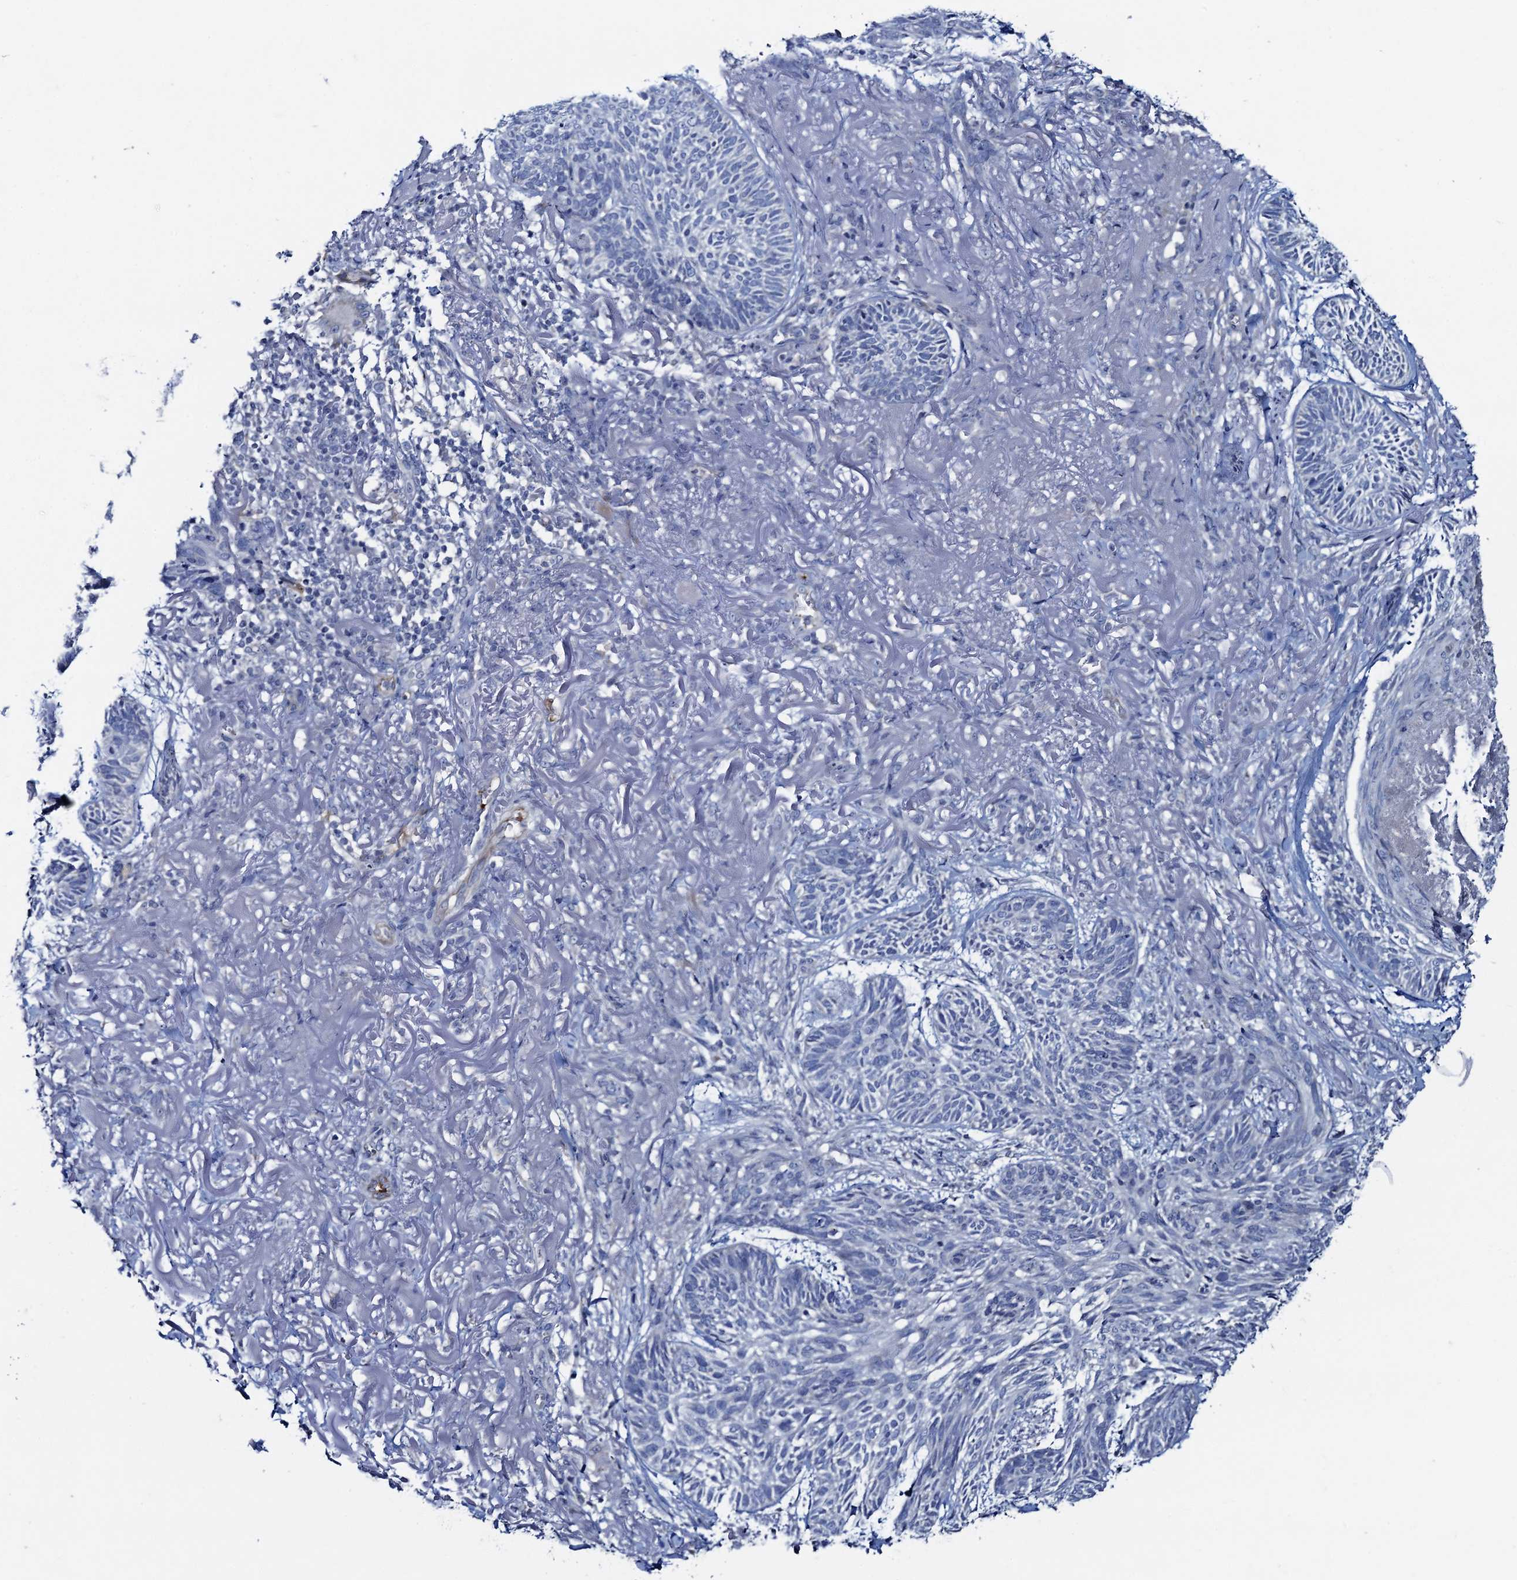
{"staining": {"intensity": "negative", "quantity": "none", "location": "none"}, "tissue": "skin cancer", "cell_type": "Tumor cells", "image_type": "cancer", "snomed": [{"axis": "morphology", "description": "Normal tissue, NOS"}, {"axis": "morphology", "description": "Basal cell carcinoma"}, {"axis": "topography", "description": "Skin"}], "caption": "IHC of human basal cell carcinoma (skin) exhibits no expression in tumor cells.", "gene": "PLLP", "patient": {"sex": "male", "age": 66}}